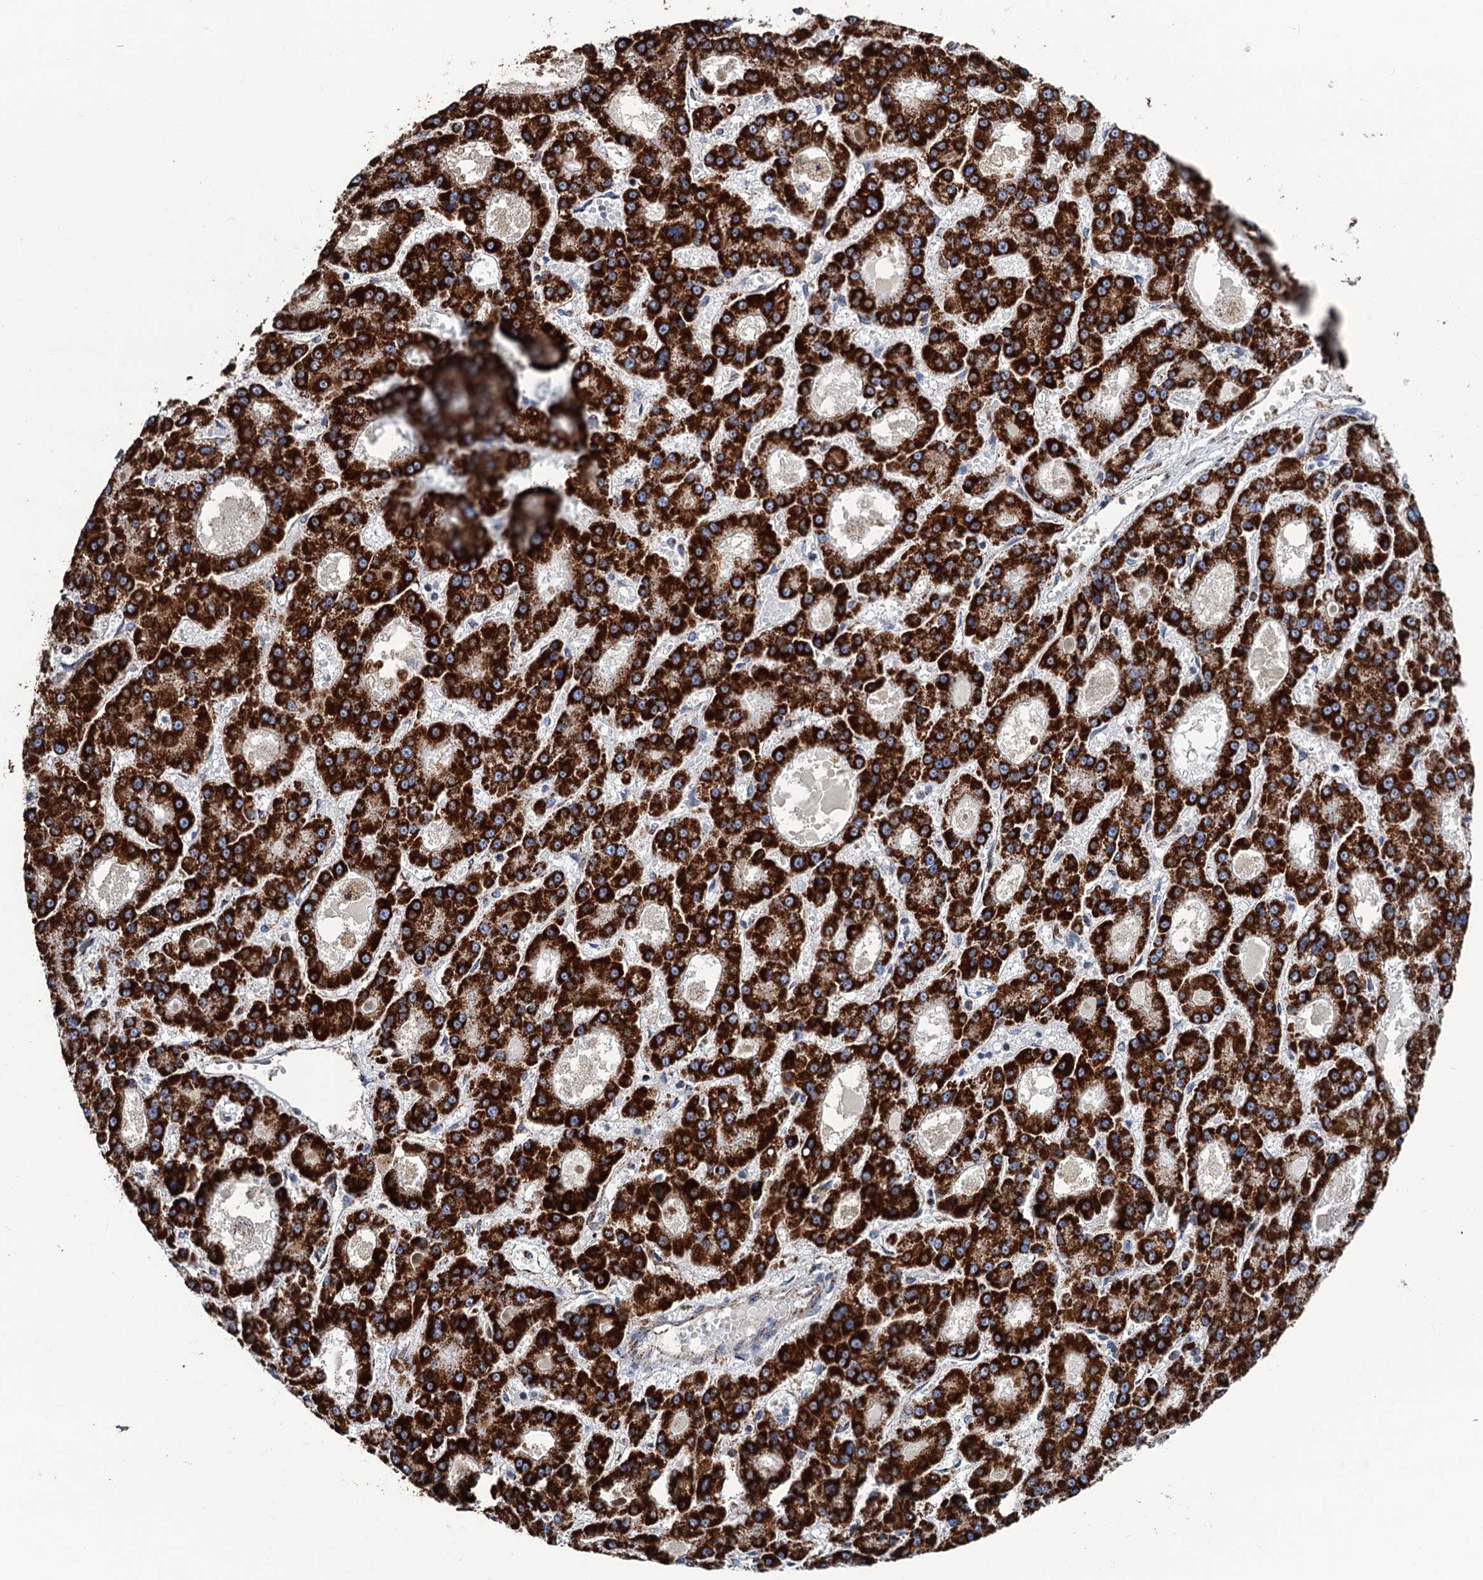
{"staining": {"intensity": "strong", "quantity": ">75%", "location": "cytoplasmic/membranous"}, "tissue": "liver cancer", "cell_type": "Tumor cells", "image_type": "cancer", "snomed": [{"axis": "morphology", "description": "Carcinoma, Hepatocellular, NOS"}, {"axis": "topography", "description": "Liver"}], "caption": "Immunohistochemical staining of human hepatocellular carcinoma (liver) shows high levels of strong cytoplasmic/membranous positivity in about >75% of tumor cells. (DAB = brown stain, brightfield microscopy at high magnification).", "gene": "IVD", "patient": {"sex": "male", "age": 70}}